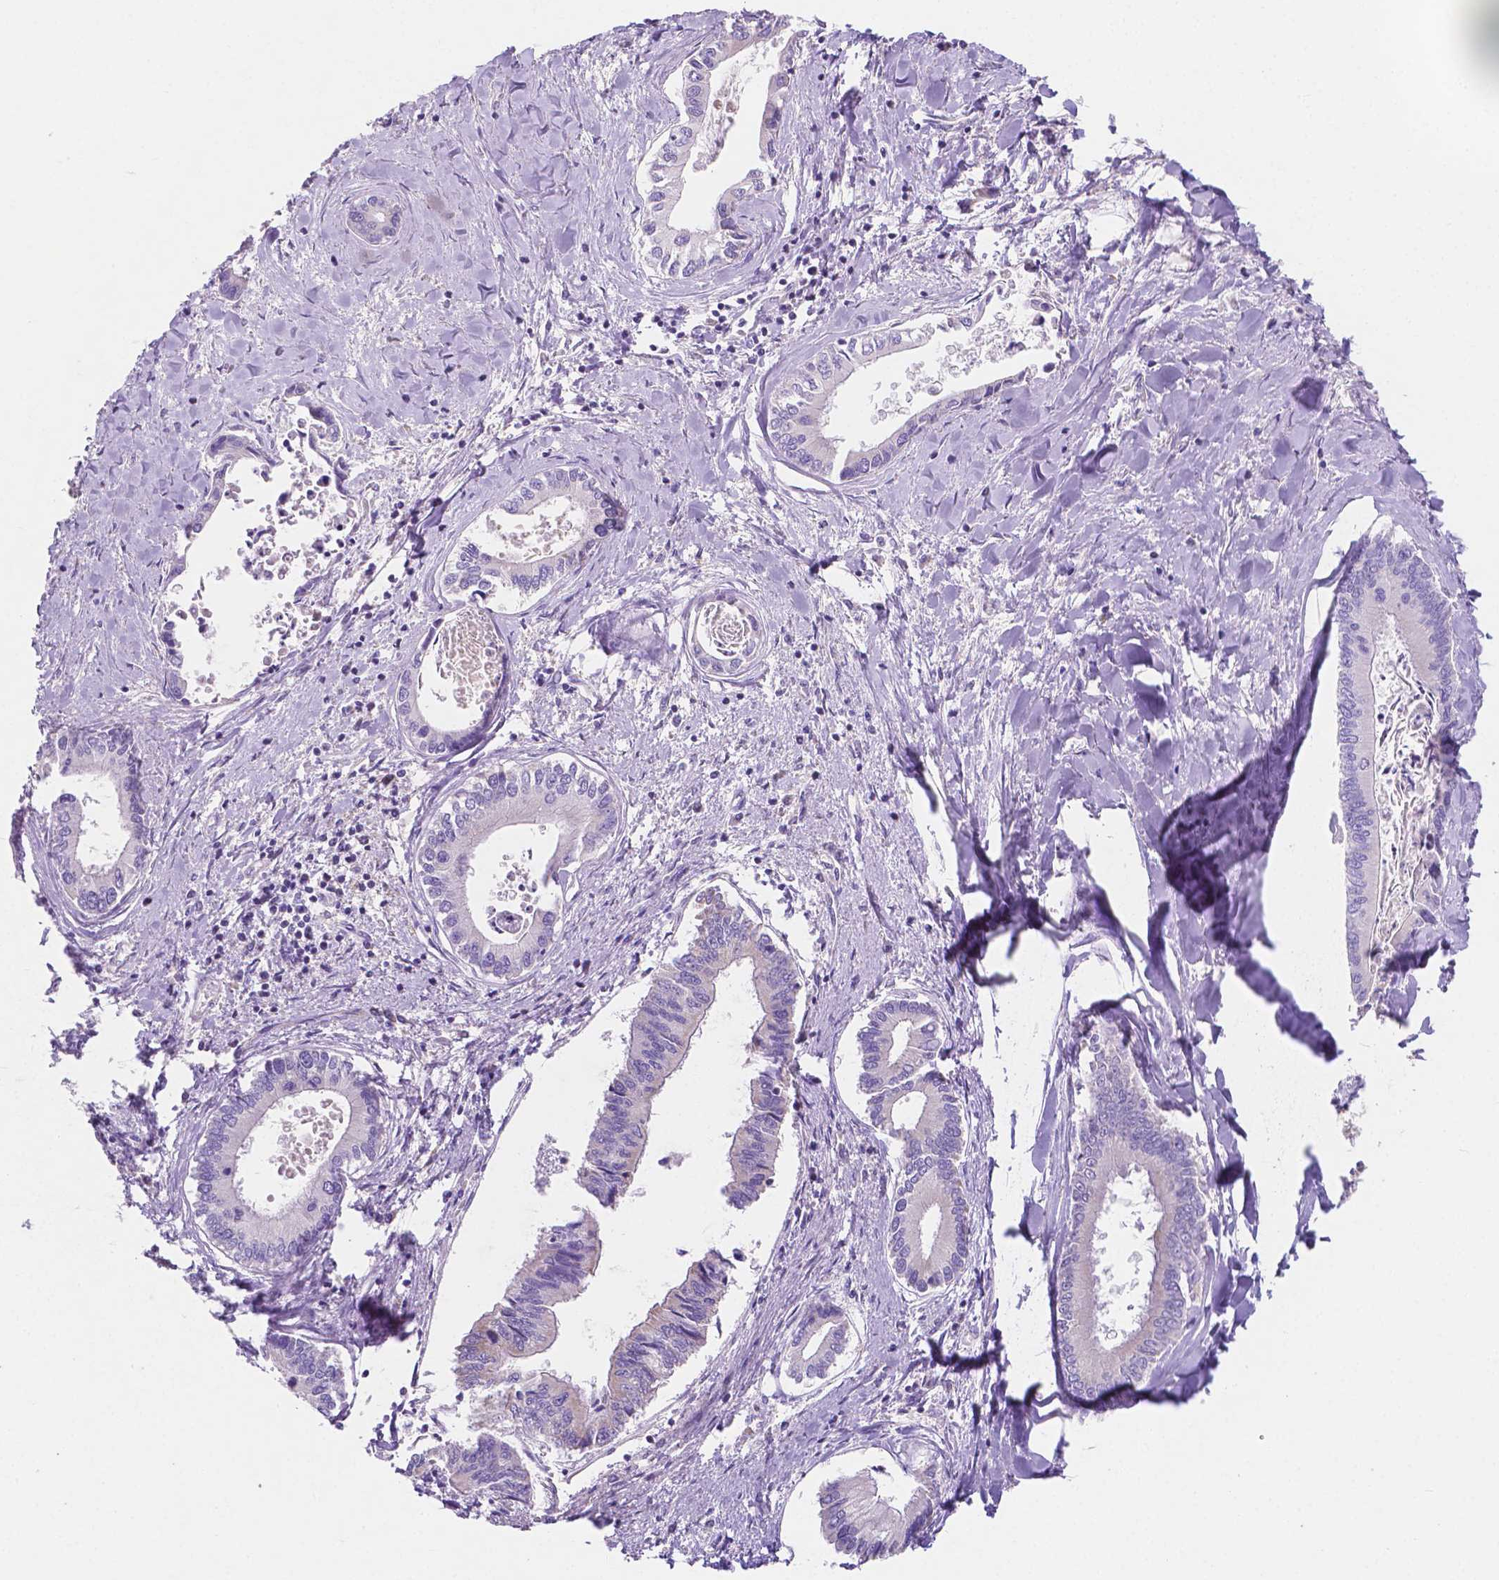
{"staining": {"intensity": "negative", "quantity": "none", "location": "none"}, "tissue": "liver cancer", "cell_type": "Tumor cells", "image_type": "cancer", "snomed": [{"axis": "morphology", "description": "Cholangiocarcinoma"}, {"axis": "topography", "description": "Liver"}], "caption": "Liver cholangiocarcinoma was stained to show a protein in brown. There is no significant expression in tumor cells.", "gene": "SGTB", "patient": {"sex": "male", "age": 66}}